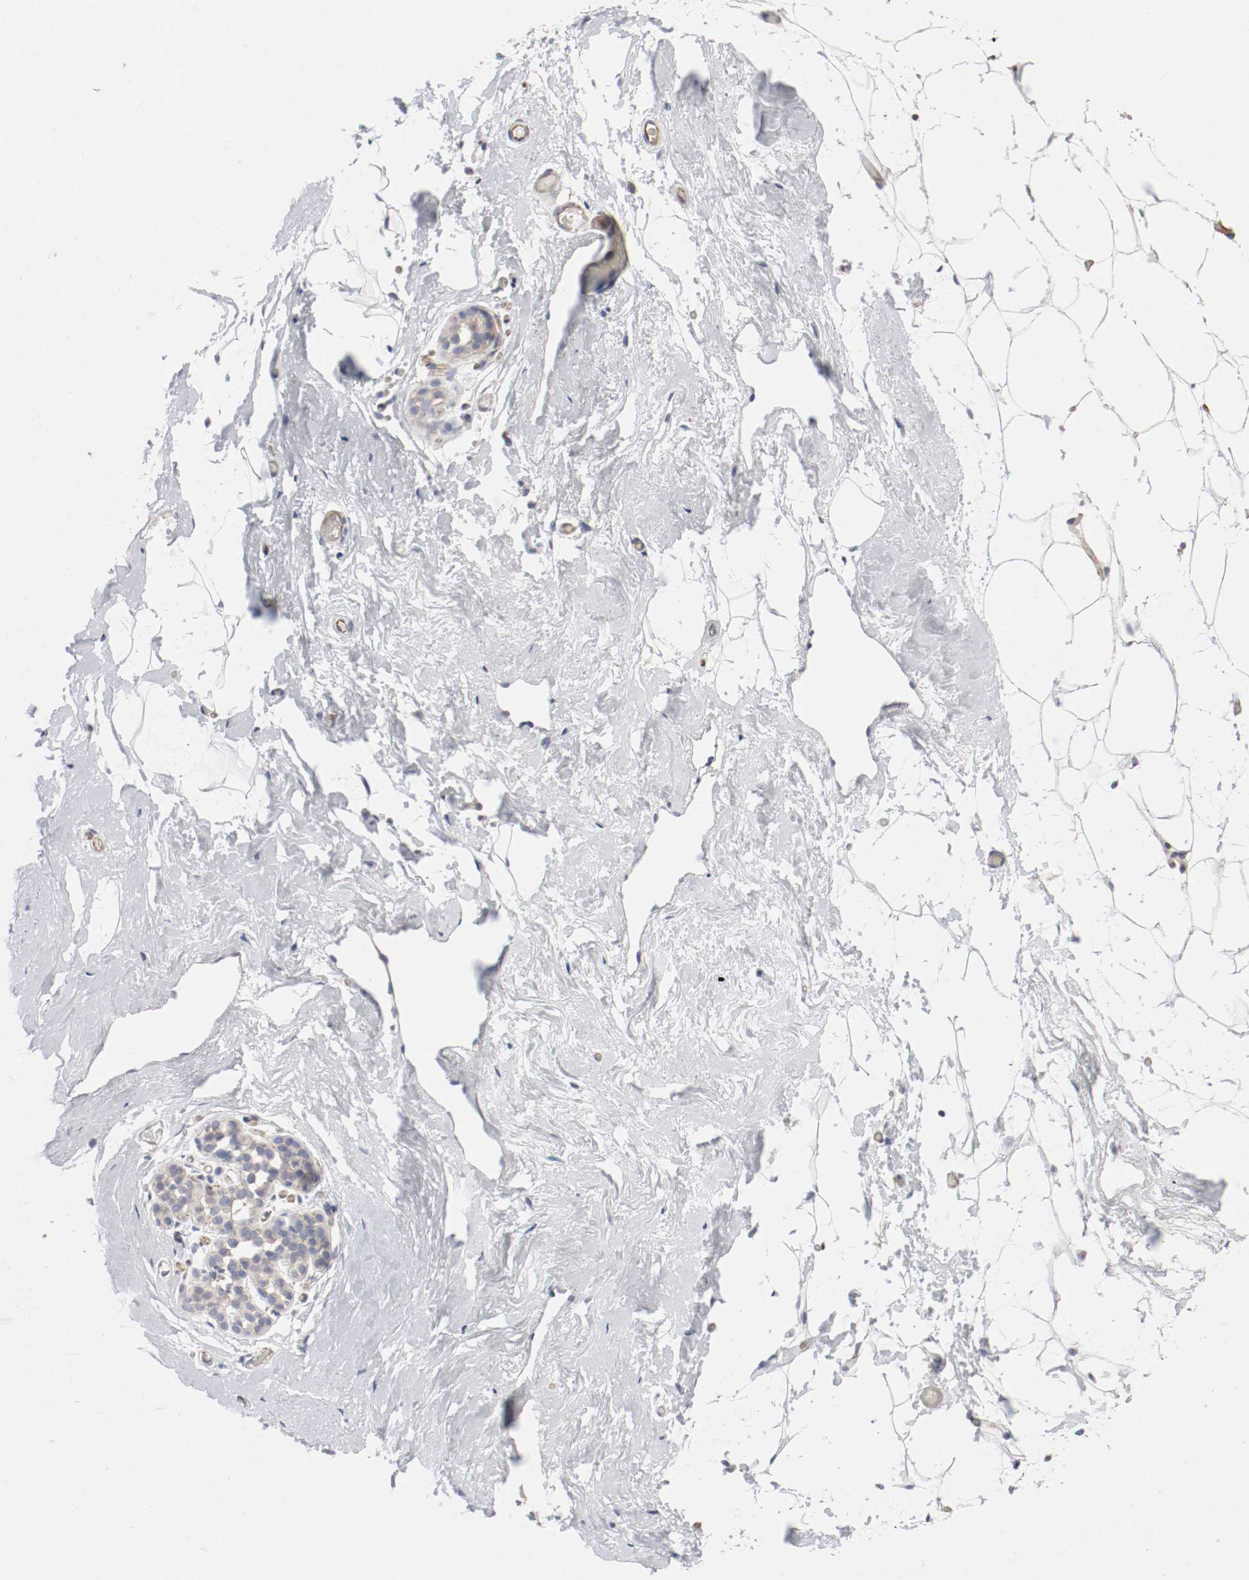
{"staining": {"intensity": "negative", "quantity": "none", "location": "none"}, "tissue": "breast", "cell_type": "Adipocytes", "image_type": "normal", "snomed": [{"axis": "morphology", "description": "Normal tissue, NOS"}, {"axis": "topography", "description": "Breast"}], "caption": "Immunohistochemistry (IHC) of normal human breast reveals no positivity in adipocytes.", "gene": "GIT1", "patient": {"sex": "female", "age": 75}}